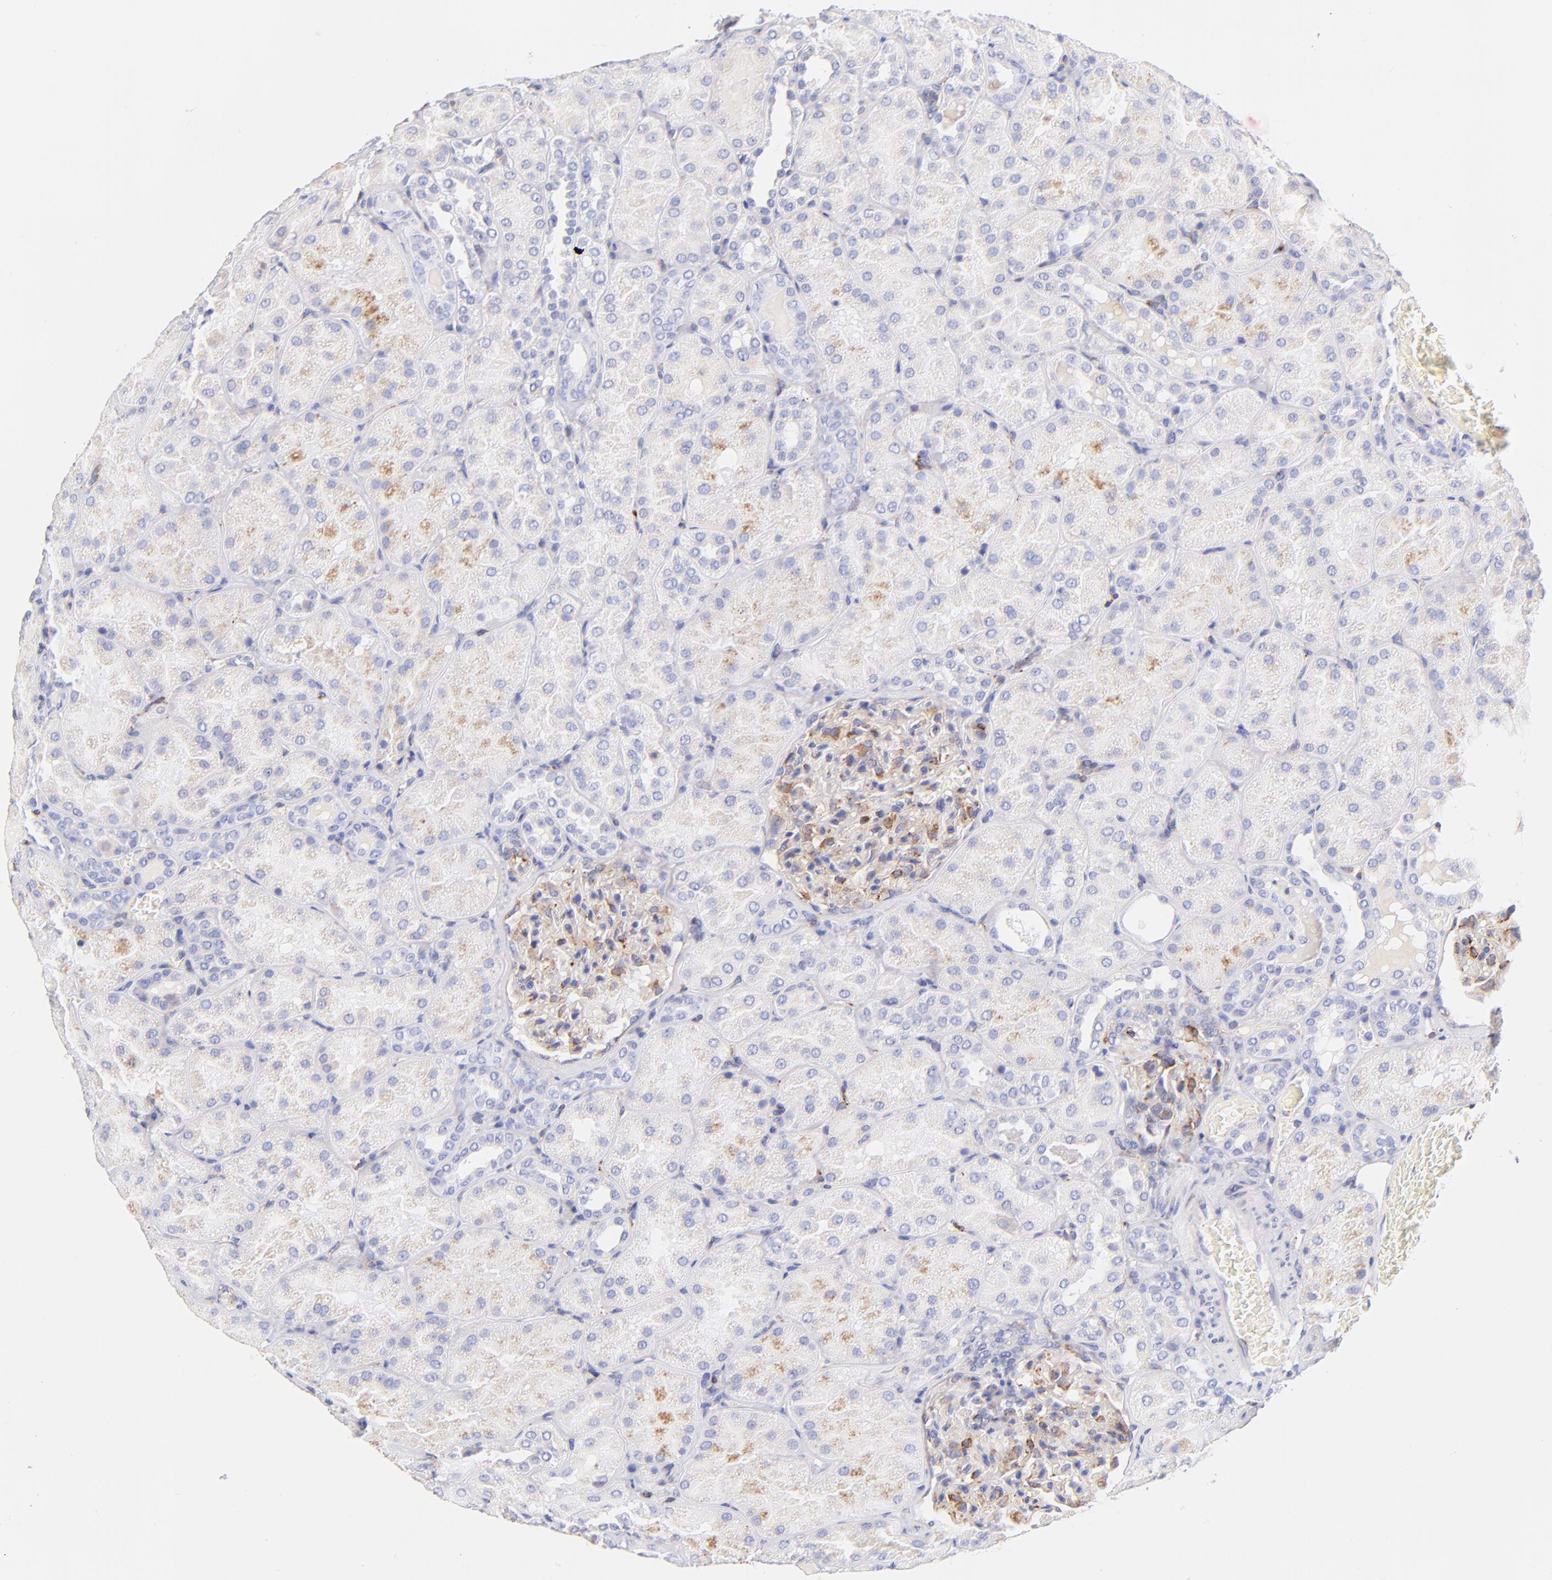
{"staining": {"intensity": "moderate", "quantity": "25%-75%", "location": "cytoplasmic/membranous"}, "tissue": "kidney", "cell_type": "Cells in glomeruli", "image_type": "normal", "snomed": [{"axis": "morphology", "description": "Normal tissue, NOS"}, {"axis": "topography", "description": "Kidney"}], "caption": "High-power microscopy captured an immunohistochemistry (IHC) histopathology image of unremarkable kidney, revealing moderate cytoplasmic/membranous expression in about 25%-75% of cells in glomeruli.", "gene": "SPARC", "patient": {"sex": "male", "age": 28}}